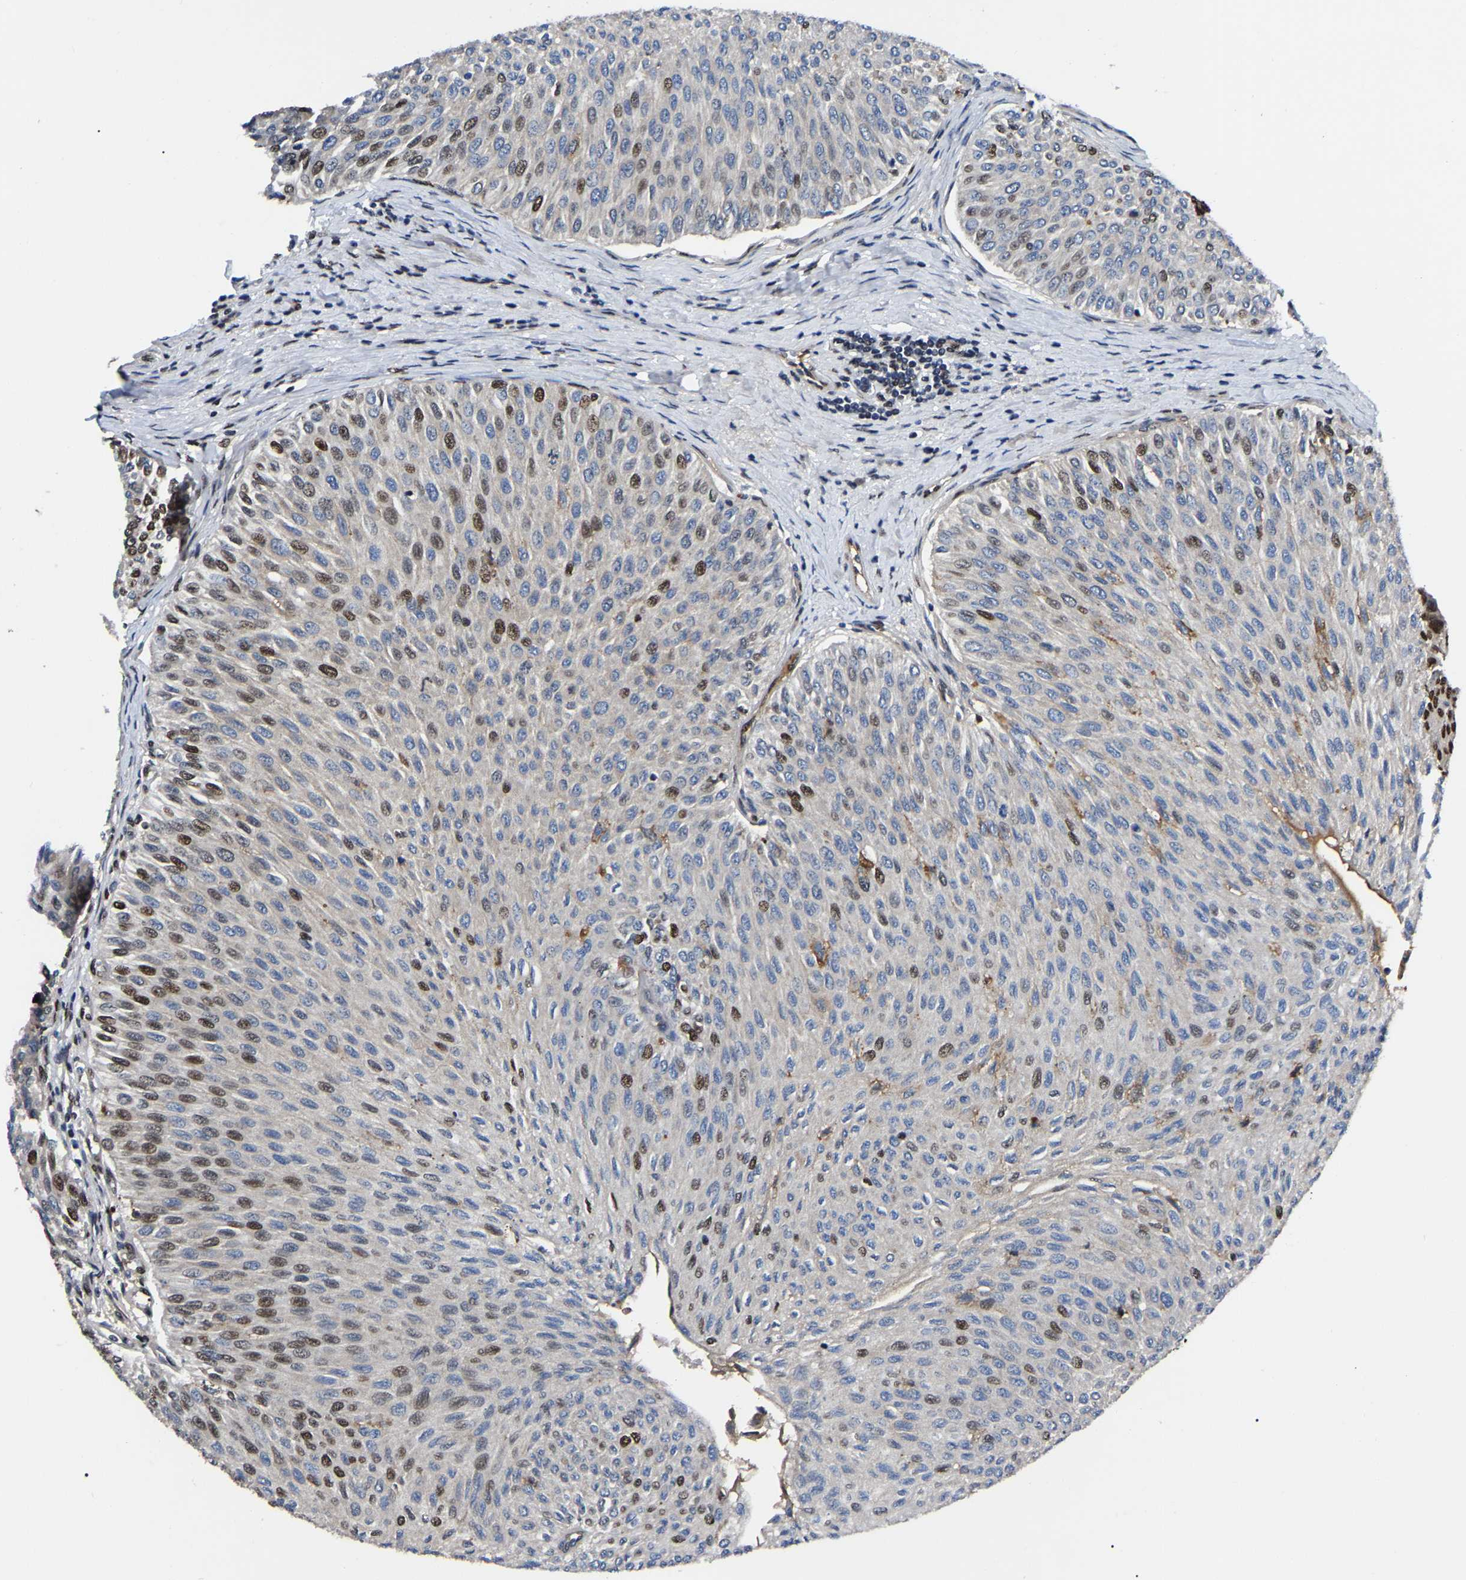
{"staining": {"intensity": "strong", "quantity": "25%-75%", "location": "nuclear"}, "tissue": "urothelial cancer", "cell_type": "Tumor cells", "image_type": "cancer", "snomed": [{"axis": "morphology", "description": "Urothelial carcinoma, Low grade"}, {"axis": "topography", "description": "Urinary bladder"}], "caption": "Tumor cells exhibit high levels of strong nuclear staining in approximately 25%-75% of cells in low-grade urothelial carcinoma.", "gene": "TRIM35", "patient": {"sex": "male", "age": 78}}